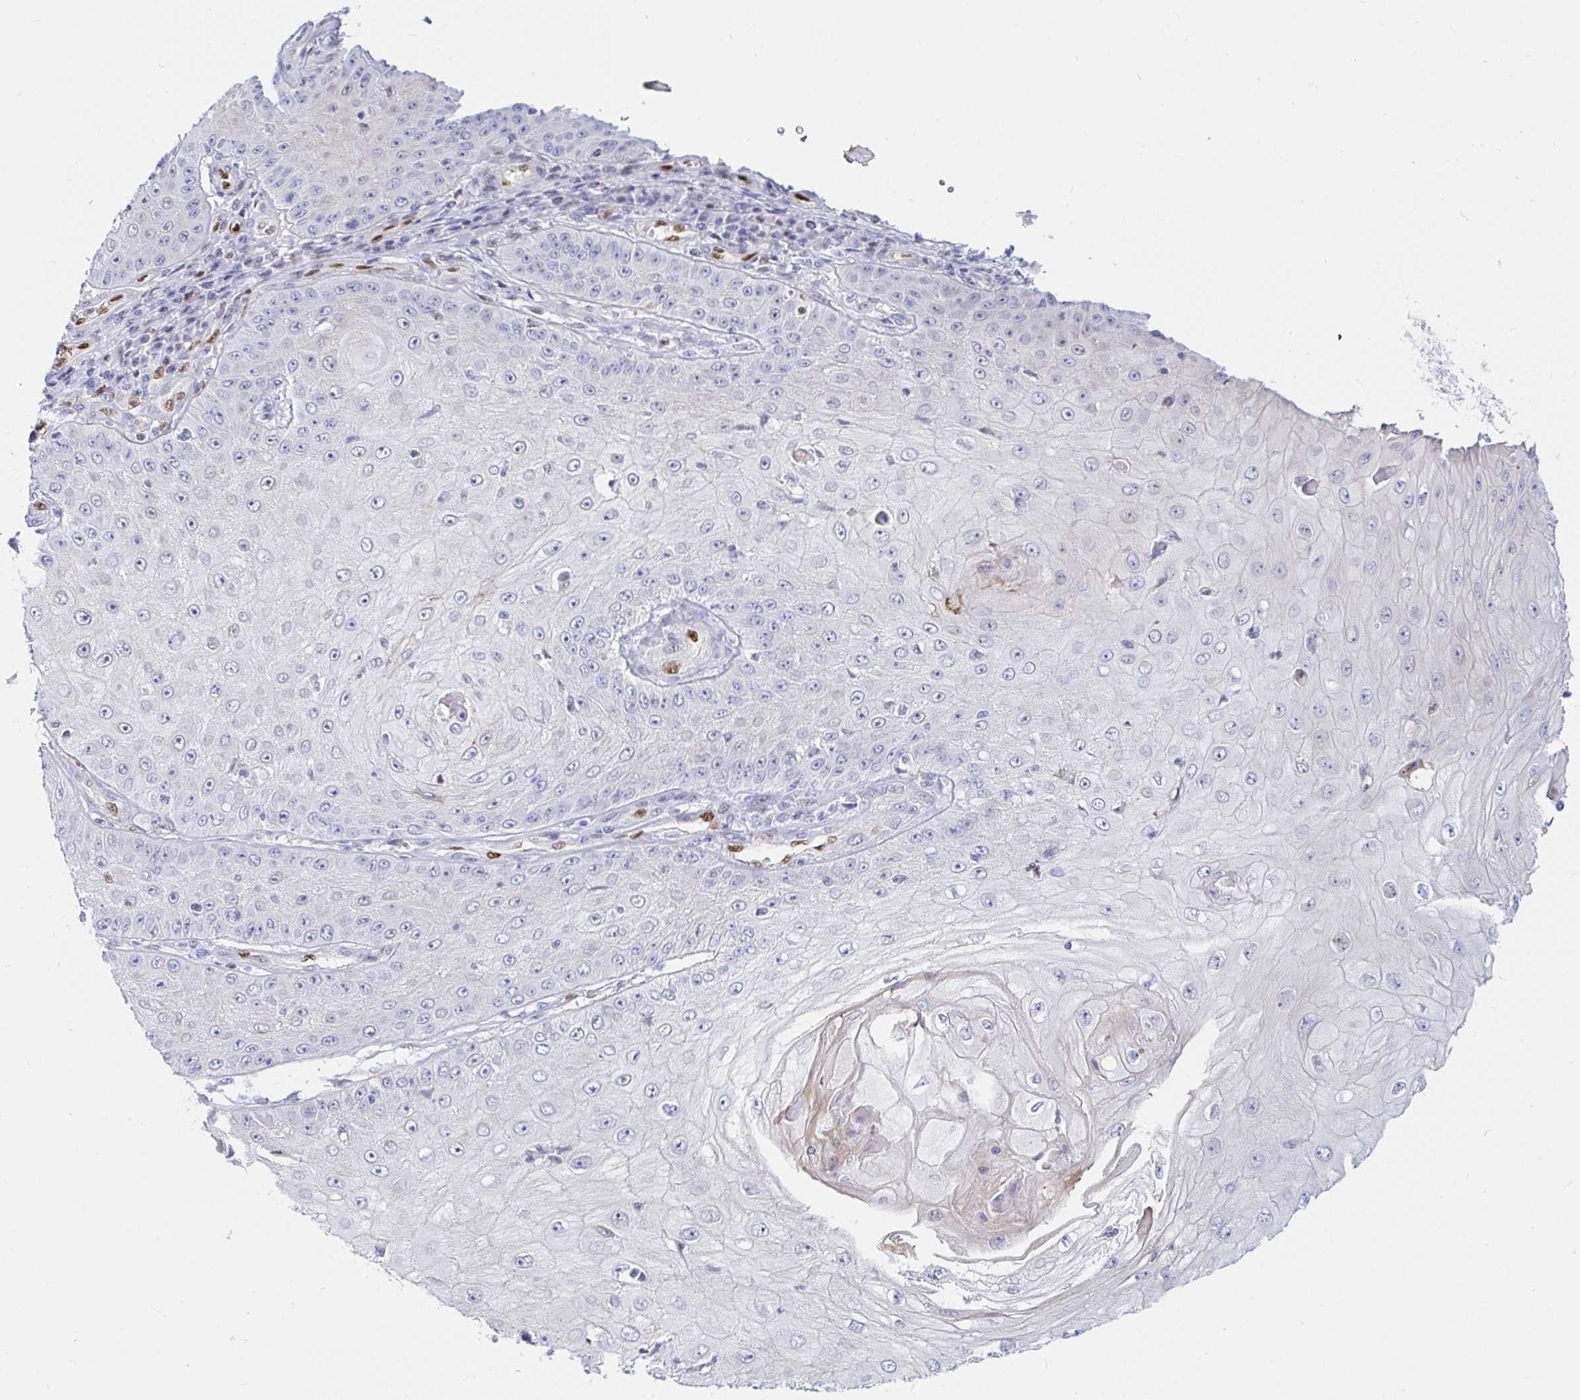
{"staining": {"intensity": "negative", "quantity": "none", "location": "none"}, "tissue": "skin cancer", "cell_type": "Tumor cells", "image_type": "cancer", "snomed": [{"axis": "morphology", "description": "Squamous cell carcinoma, NOS"}, {"axis": "topography", "description": "Skin"}], "caption": "Immunohistochemistry photomicrograph of neoplastic tissue: skin cancer stained with DAB (3,3'-diaminobenzidine) reveals no significant protein staining in tumor cells. Nuclei are stained in blue.", "gene": "HINFP", "patient": {"sex": "male", "age": 70}}